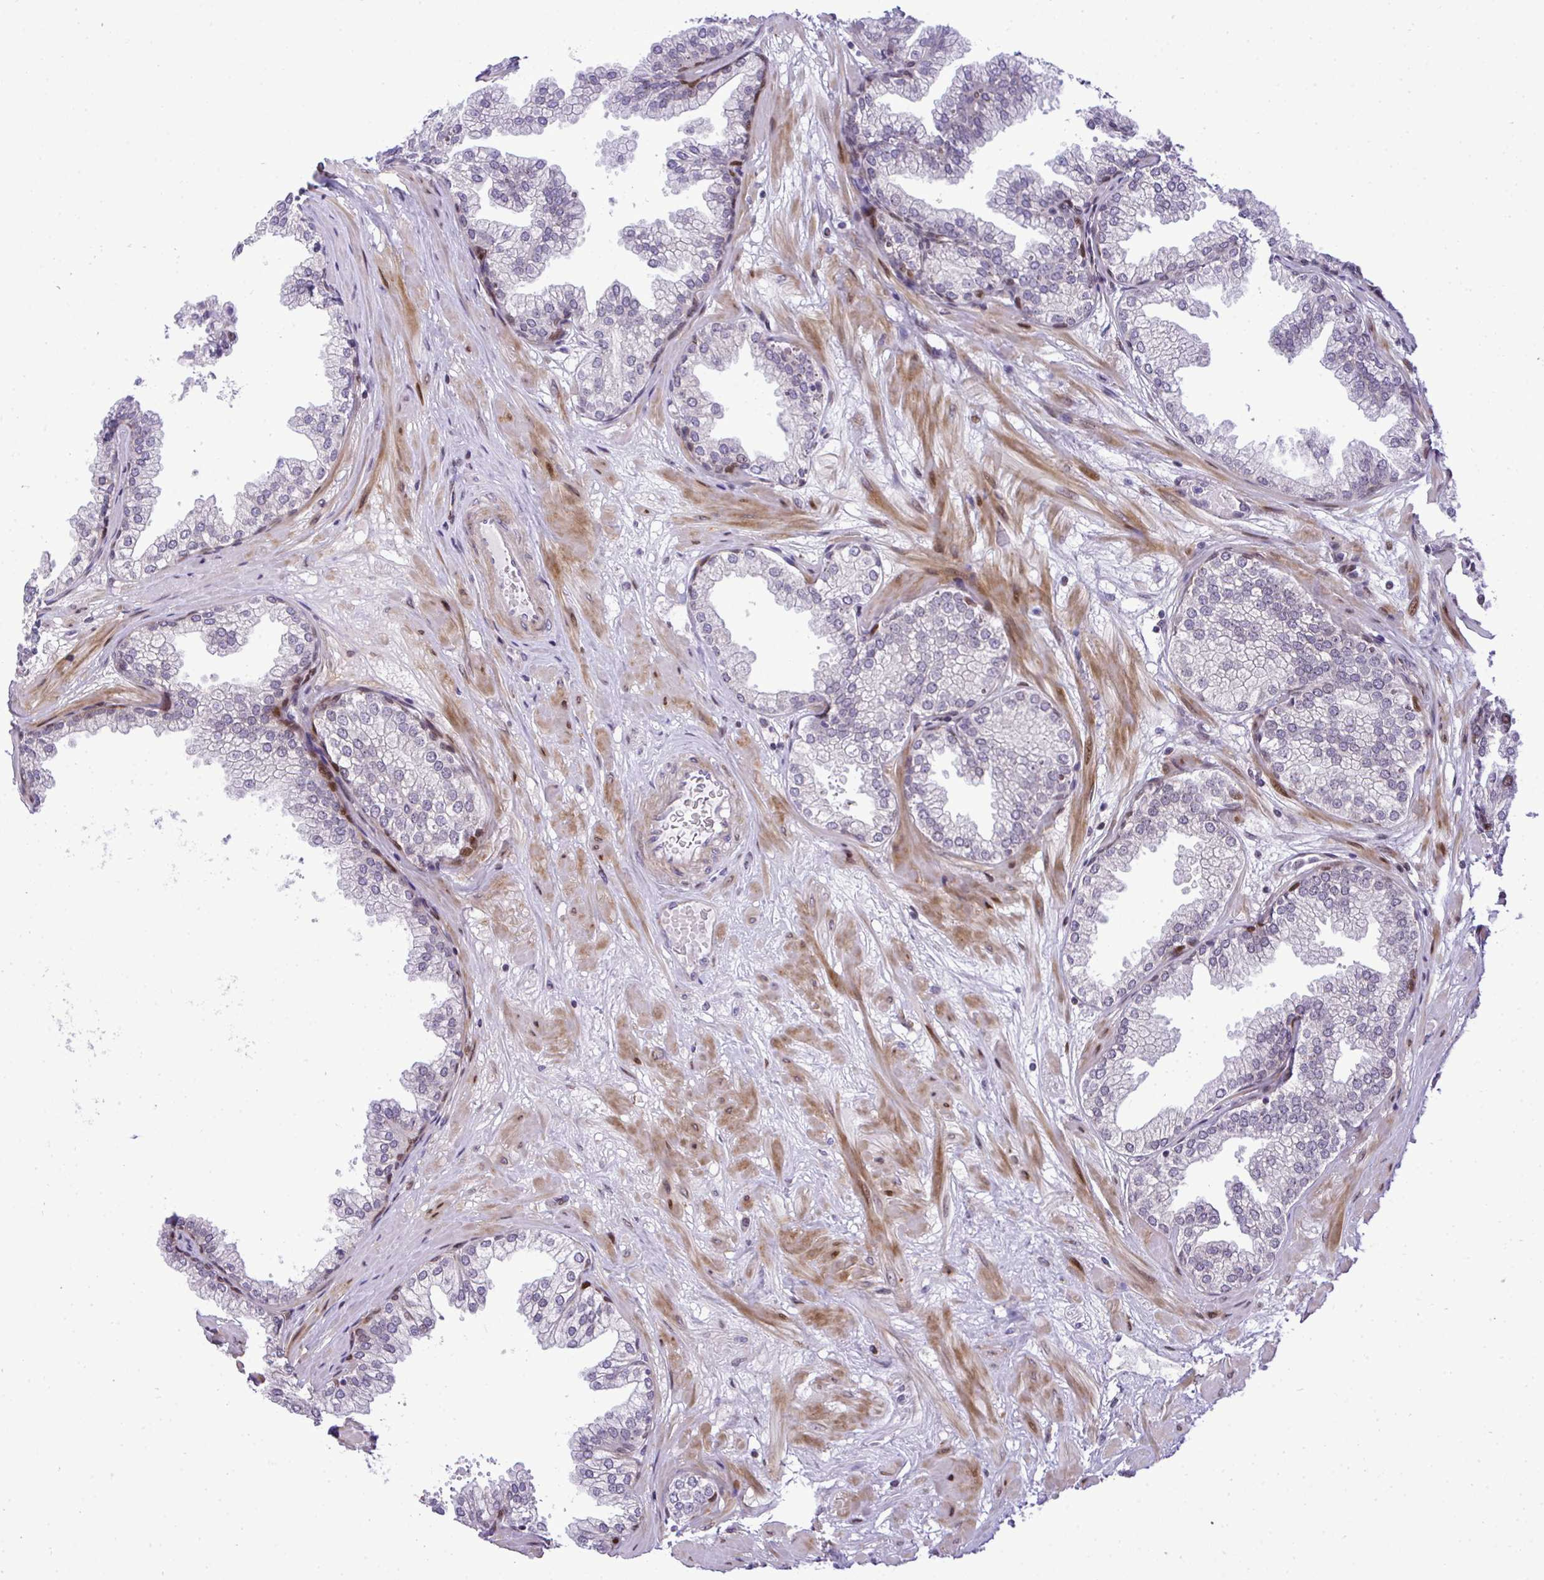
{"staining": {"intensity": "negative", "quantity": "none", "location": "none"}, "tissue": "prostate", "cell_type": "Glandular cells", "image_type": "normal", "snomed": [{"axis": "morphology", "description": "Normal tissue, NOS"}, {"axis": "topography", "description": "Prostate"}], "caption": "This is an IHC histopathology image of benign prostate. There is no expression in glandular cells.", "gene": "CASTOR2", "patient": {"sex": "male", "age": 37}}